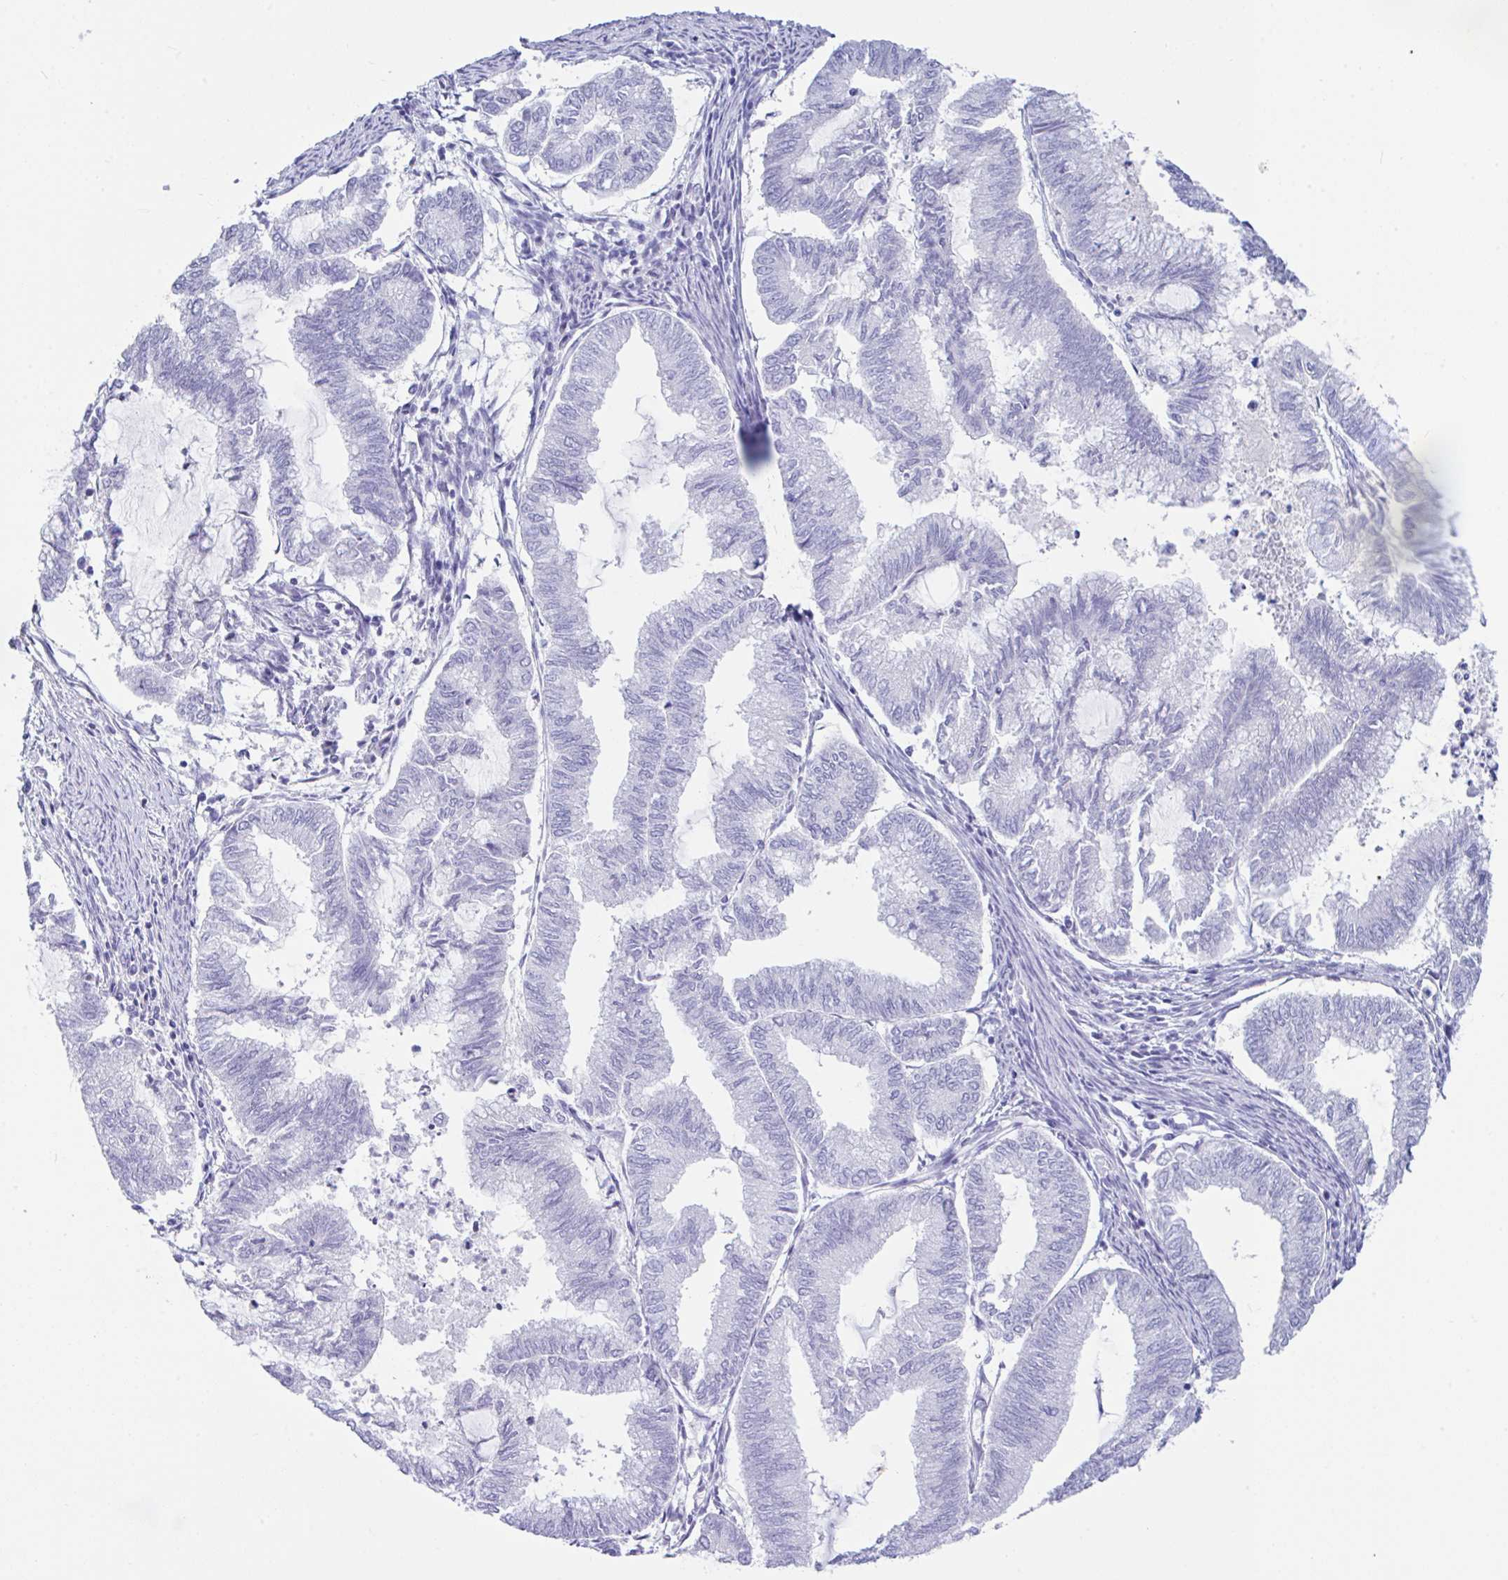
{"staining": {"intensity": "negative", "quantity": "none", "location": "none"}, "tissue": "endometrial cancer", "cell_type": "Tumor cells", "image_type": "cancer", "snomed": [{"axis": "morphology", "description": "Adenocarcinoma, NOS"}, {"axis": "topography", "description": "Endometrium"}], "caption": "The immunohistochemistry (IHC) image has no significant positivity in tumor cells of endometrial adenocarcinoma tissue. The staining is performed using DAB (3,3'-diaminobenzidine) brown chromogen with nuclei counter-stained in using hematoxylin.", "gene": "NDUFAF8", "patient": {"sex": "female", "age": 79}}